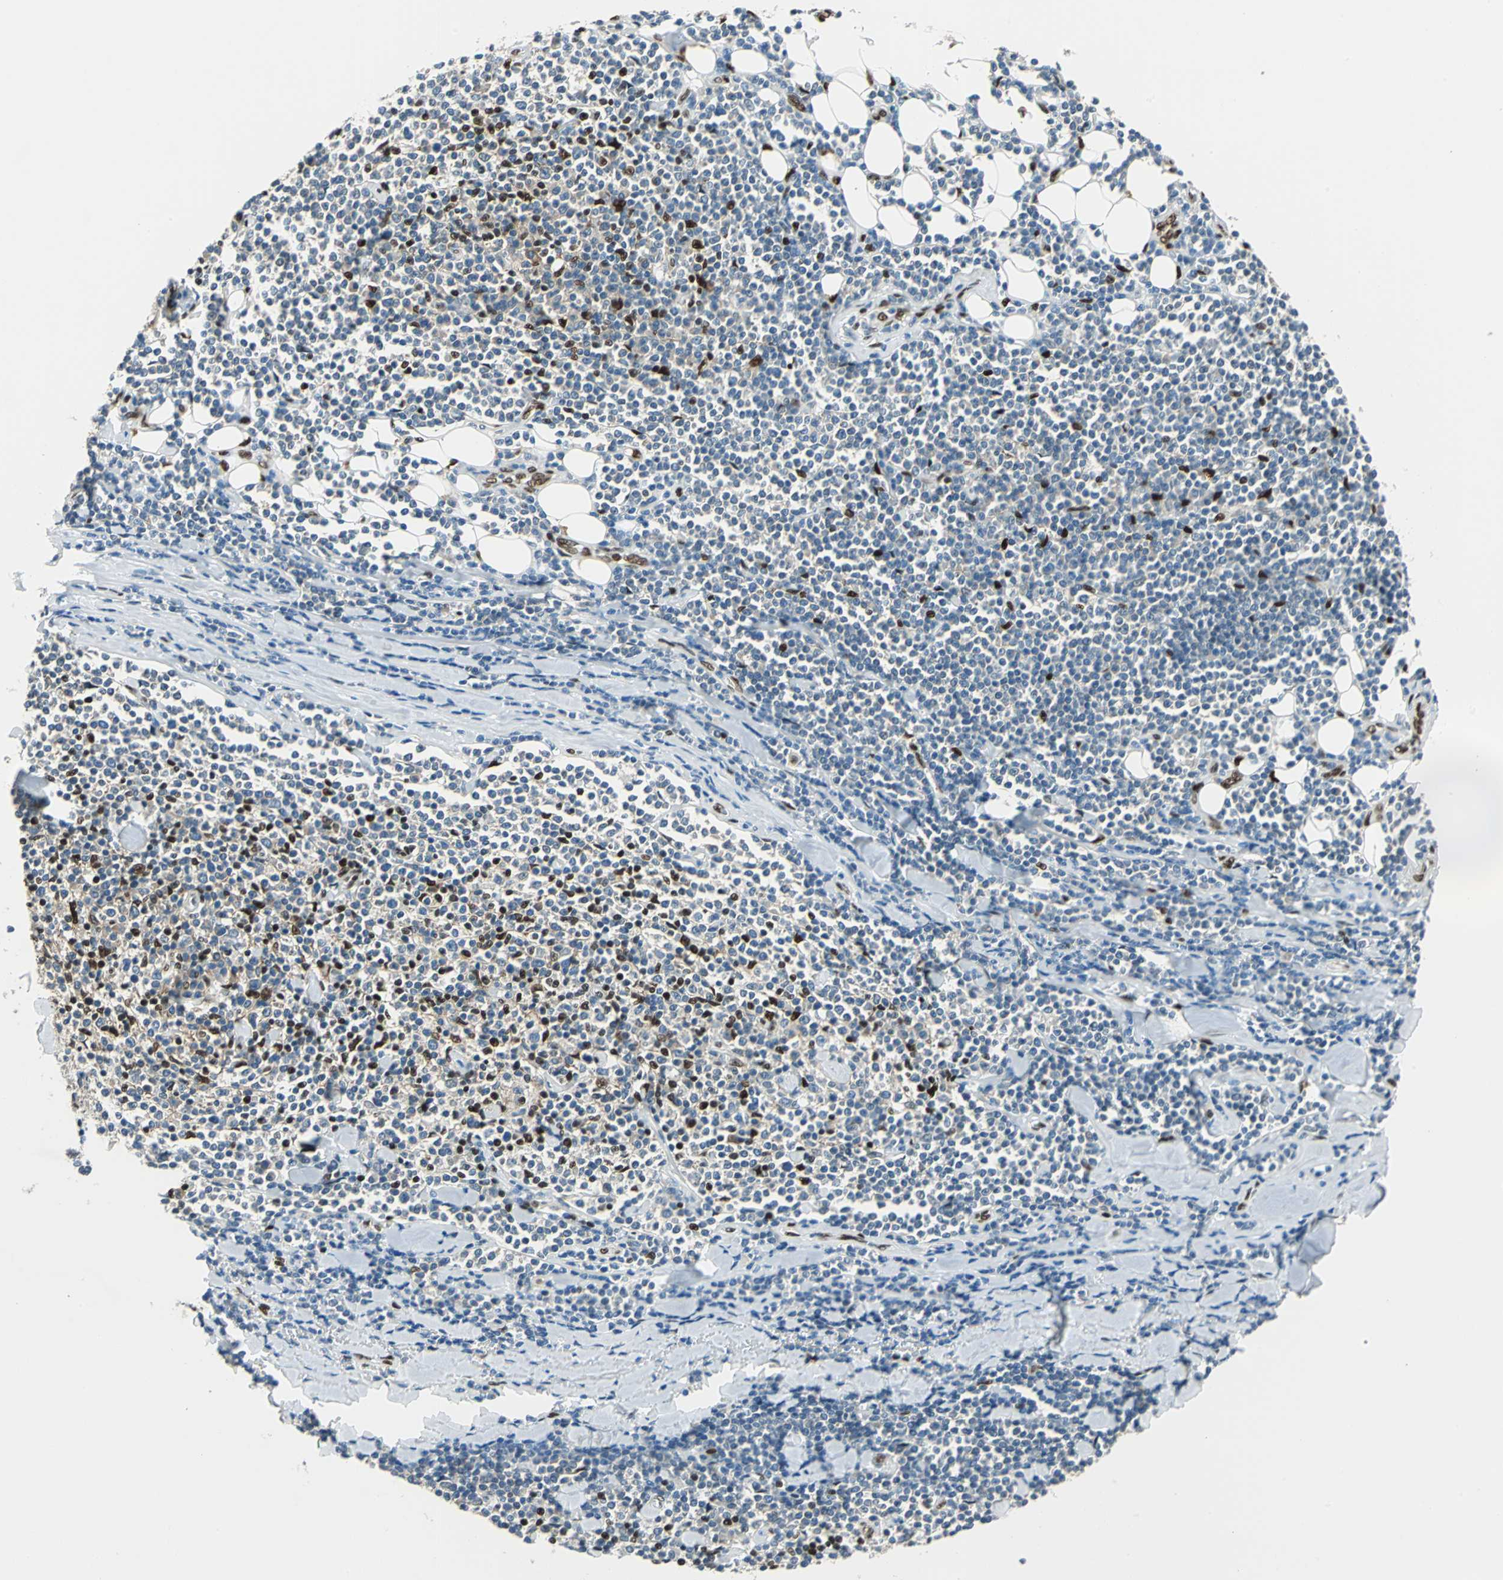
{"staining": {"intensity": "strong", "quantity": "<25%", "location": "nuclear"}, "tissue": "lymphoma", "cell_type": "Tumor cells", "image_type": "cancer", "snomed": [{"axis": "morphology", "description": "Malignant lymphoma, non-Hodgkin's type, Low grade"}, {"axis": "topography", "description": "Soft tissue"}], "caption": "Protein expression analysis of human lymphoma reveals strong nuclear expression in about <25% of tumor cells.", "gene": "NFIA", "patient": {"sex": "male", "age": 92}}